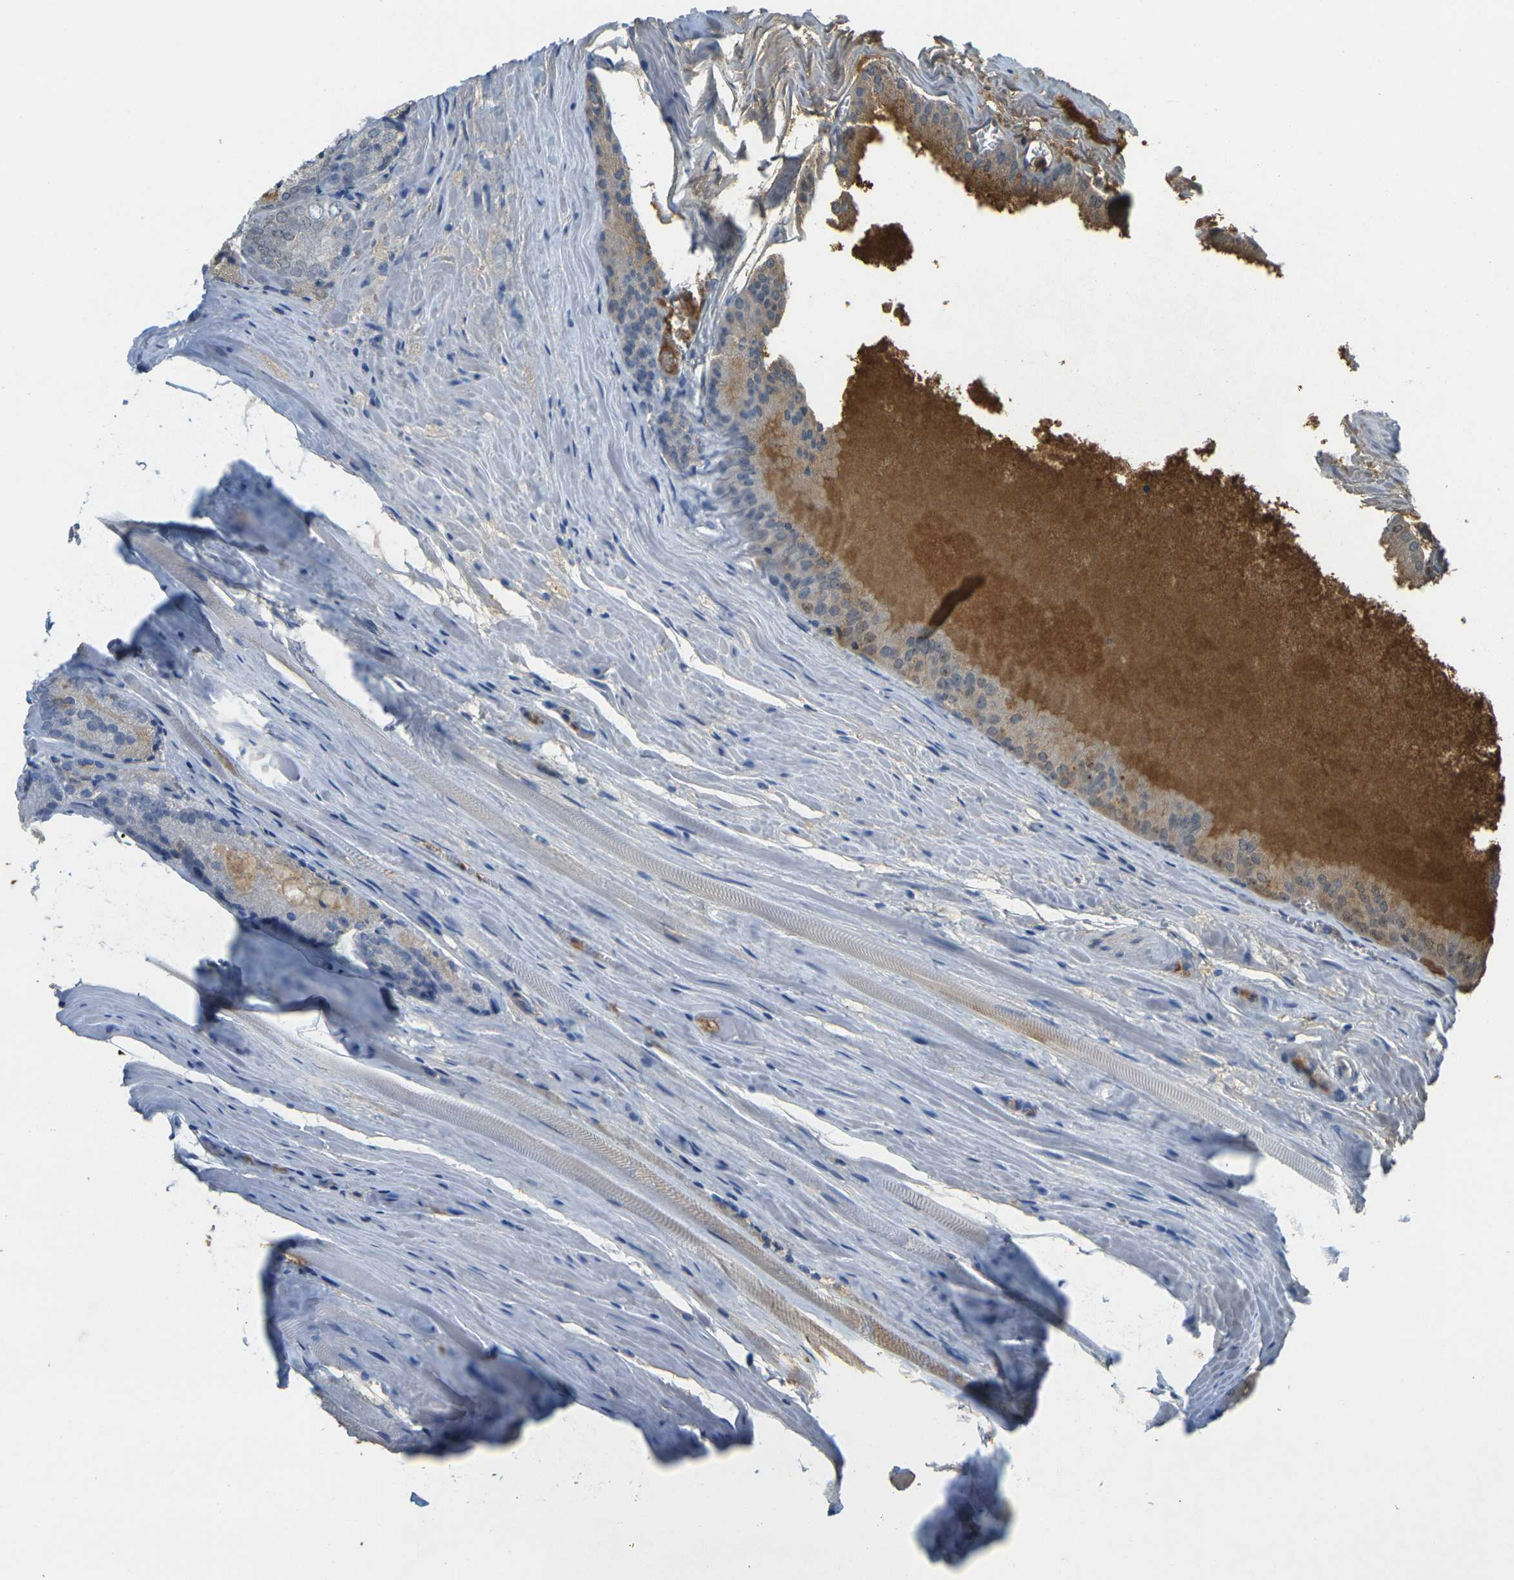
{"staining": {"intensity": "moderate", "quantity": "<25%", "location": "cytoplasmic/membranous"}, "tissue": "prostate cancer", "cell_type": "Tumor cells", "image_type": "cancer", "snomed": [{"axis": "morphology", "description": "Adenocarcinoma, Low grade"}, {"axis": "topography", "description": "Prostate"}], "caption": "Immunohistochemistry (IHC) micrograph of neoplastic tissue: human low-grade adenocarcinoma (prostate) stained using immunohistochemistry (IHC) demonstrates low levels of moderate protein expression localized specifically in the cytoplasmic/membranous of tumor cells, appearing as a cytoplasmic/membranous brown color.", "gene": "PLCD1", "patient": {"sex": "male", "age": 64}}